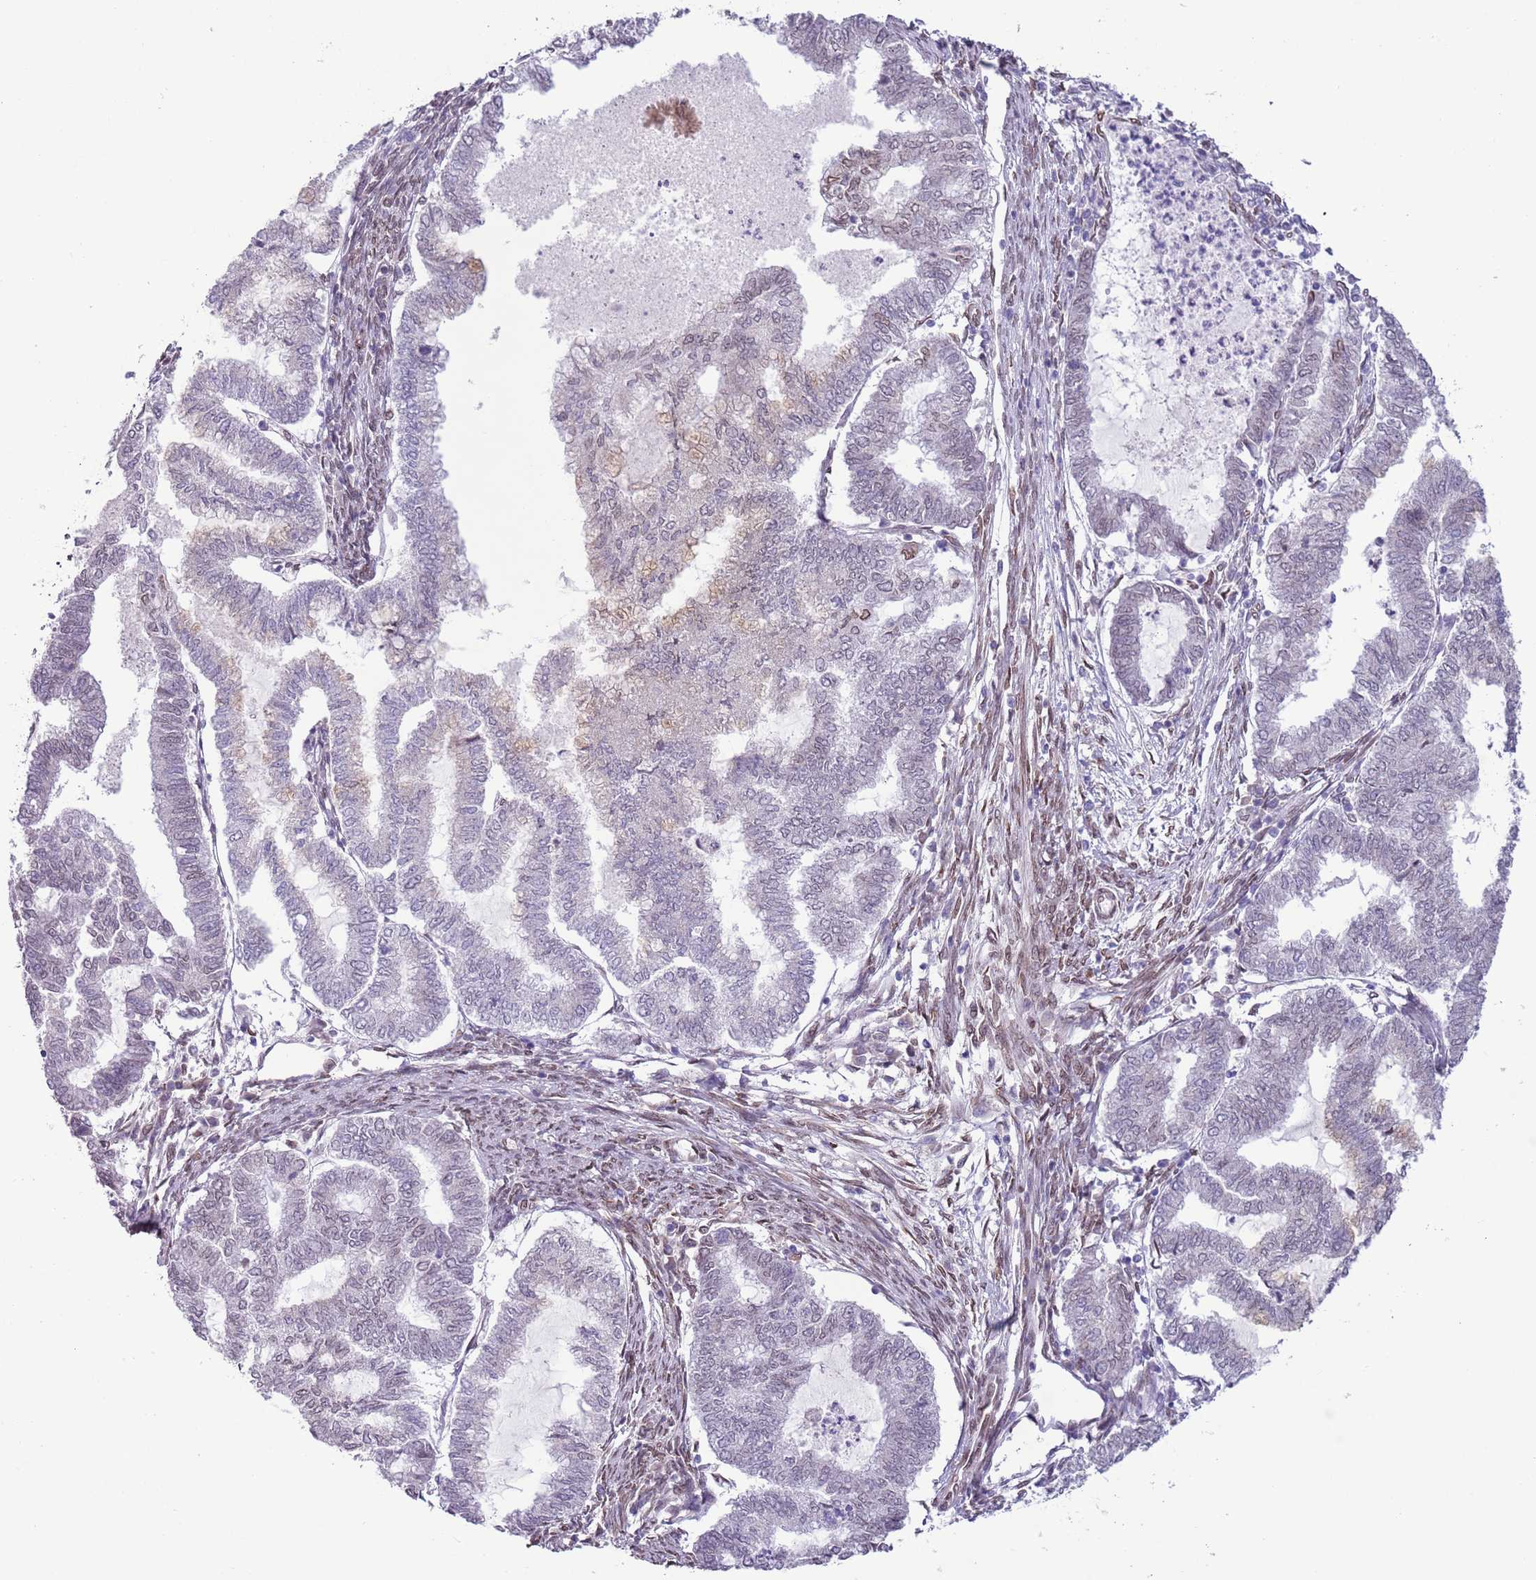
{"staining": {"intensity": "weak", "quantity": "<25%", "location": "cytoplasmic/membranous,nuclear"}, "tissue": "endometrial cancer", "cell_type": "Tumor cells", "image_type": "cancer", "snomed": [{"axis": "morphology", "description": "Adenocarcinoma, NOS"}, {"axis": "topography", "description": "Endometrium"}], "caption": "Immunohistochemistry histopathology image of neoplastic tissue: endometrial adenocarcinoma stained with DAB displays no significant protein staining in tumor cells.", "gene": "ZGLP1", "patient": {"sex": "female", "age": 79}}